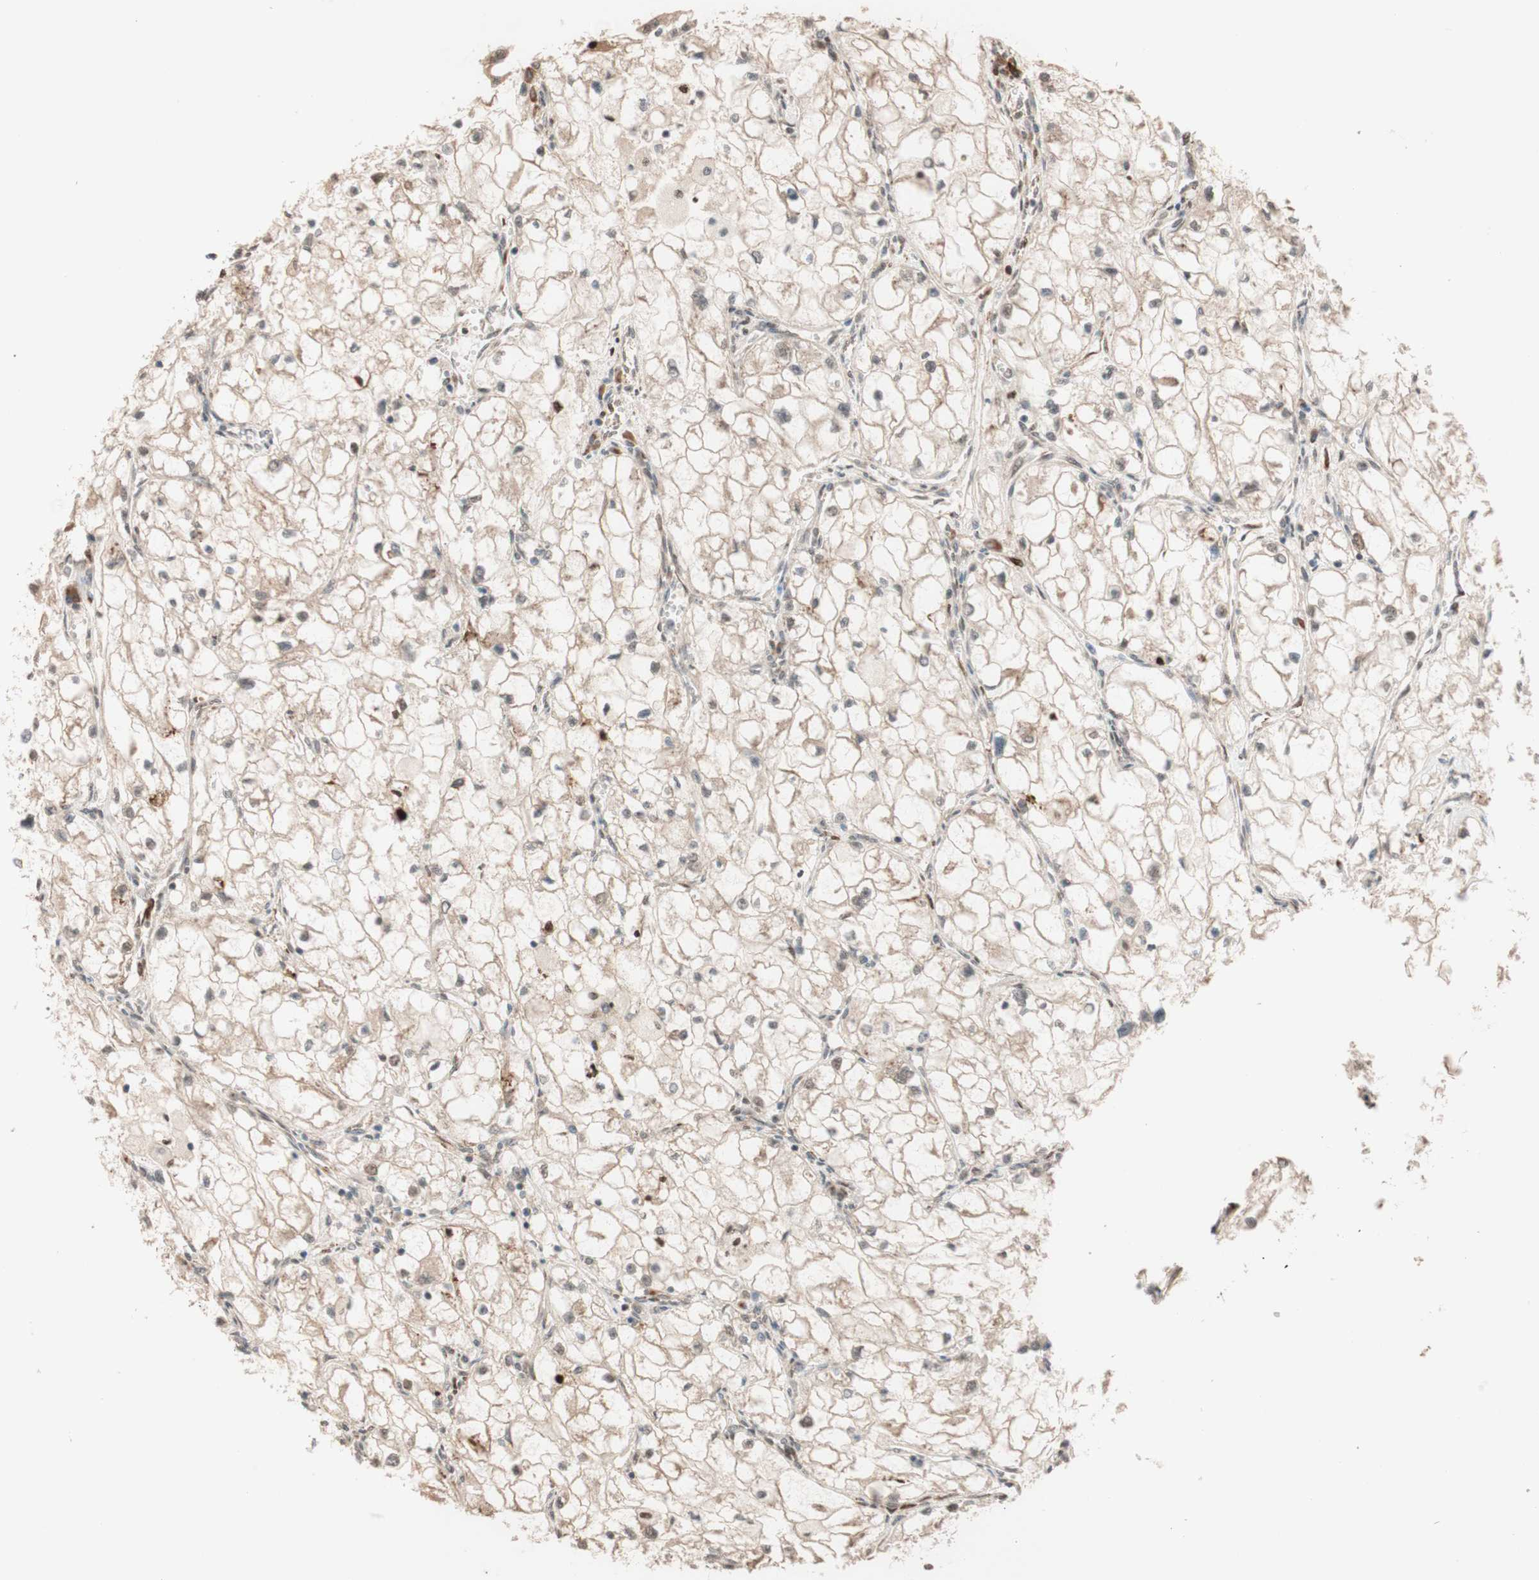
{"staining": {"intensity": "weak", "quantity": "<25%", "location": "nuclear"}, "tissue": "renal cancer", "cell_type": "Tumor cells", "image_type": "cancer", "snomed": [{"axis": "morphology", "description": "Adenocarcinoma, NOS"}, {"axis": "topography", "description": "Kidney"}], "caption": "Tumor cells are negative for protein expression in human renal adenocarcinoma.", "gene": "CCNC", "patient": {"sex": "female", "age": 70}}